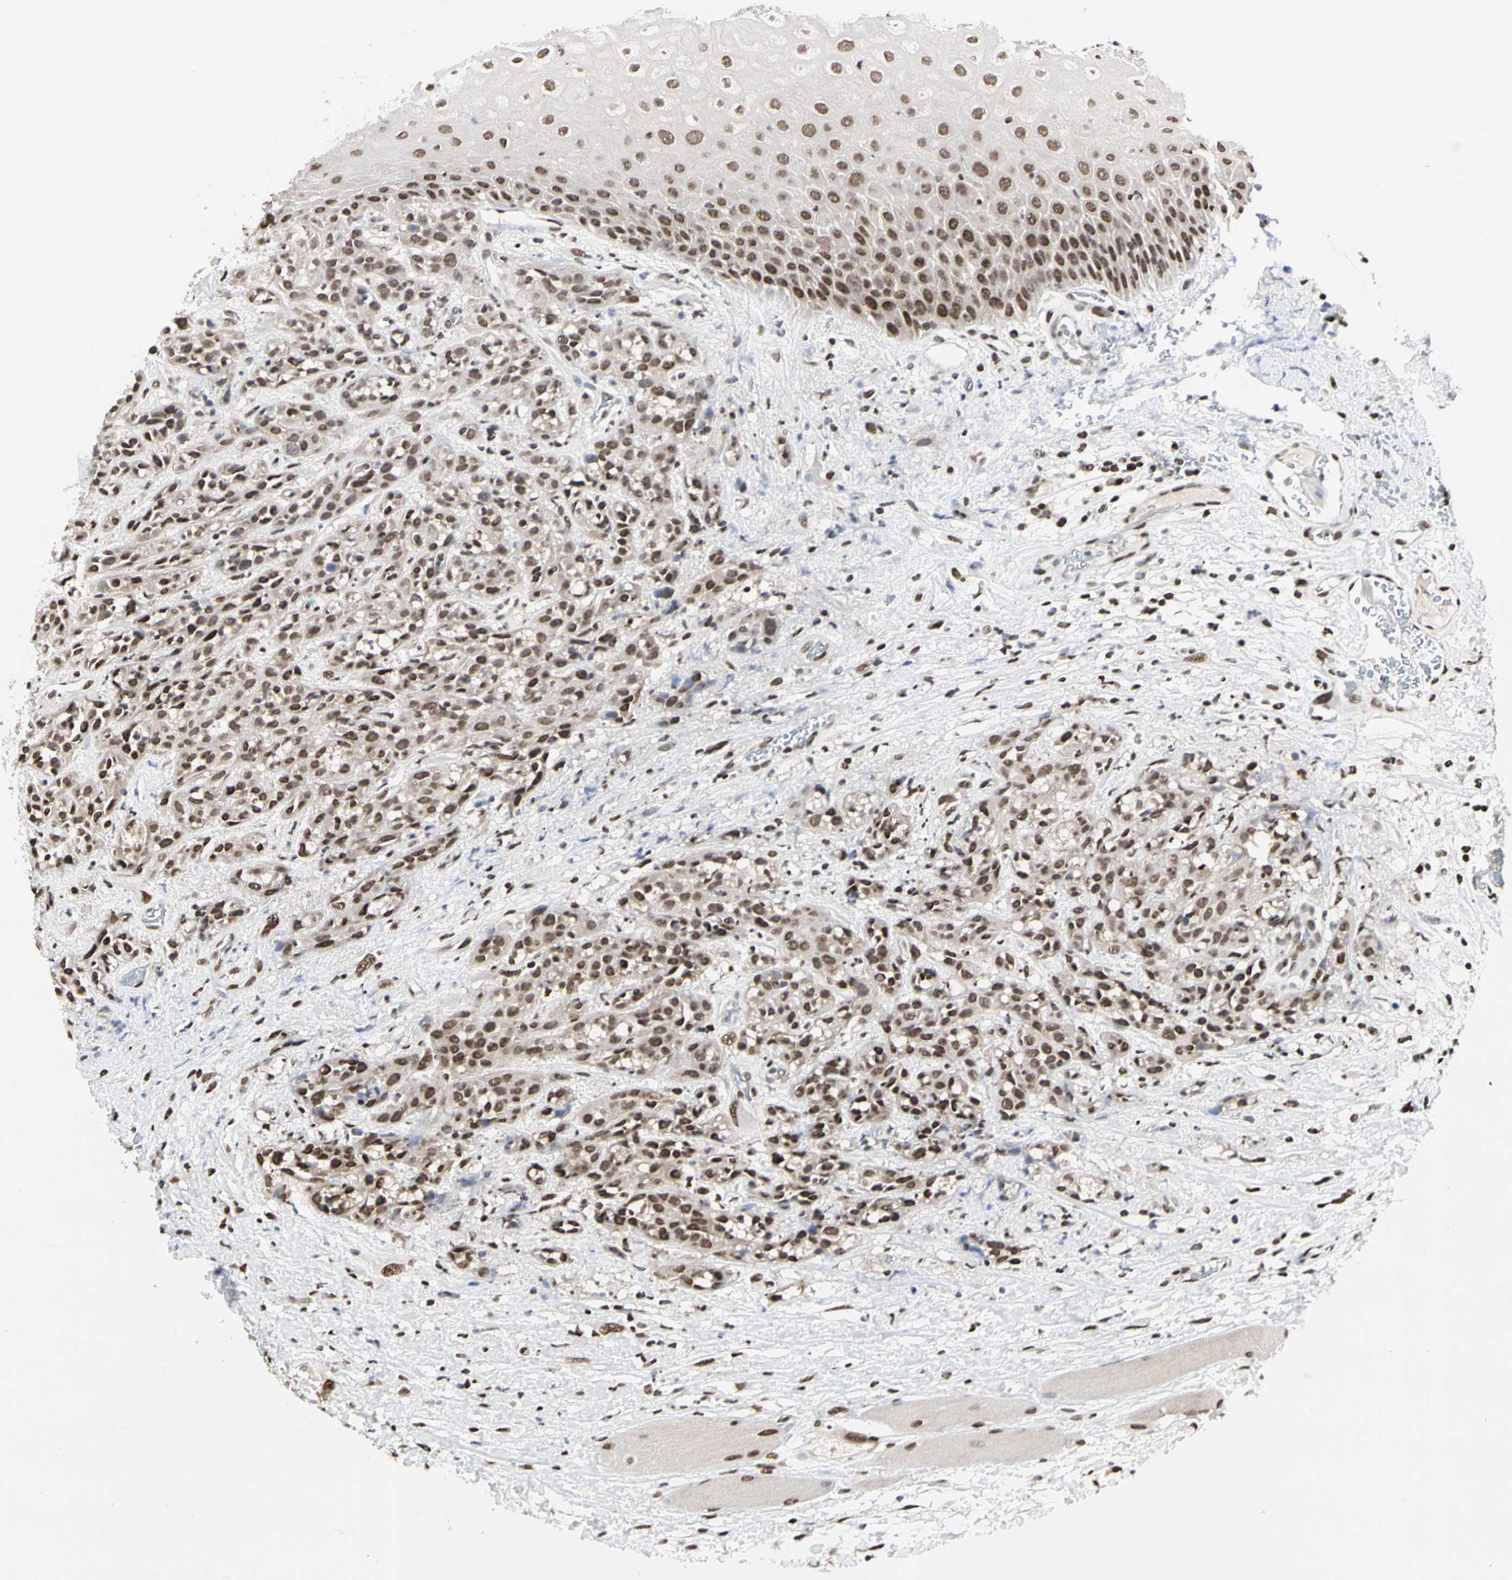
{"staining": {"intensity": "moderate", "quantity": ">75%", "location": "nuclear"}, "tissue": "head and neck cancer", "cell_type": "Tumor cells", "image_type": "cancer", "snomed": [{"axis": "morphology", "description": "Normal tissue, NOS"}, {"axis": "morphology", "description": "Squamous cell carcinoma, NOS"}, {"axis": "topography", "description": "Cartilage tissue"}, {"axis": "topography", "description": "Head-Neck"}], "caption": "Immunohistochemical staining of head and neck squamous cell carcinoma exhibits medium levels of moderate nuclear staining in approximately >75% of tumor cells. (brown staining indicates protein expression, while blue staining denotes nuclei).", "gene": "PRMT3", "patient": {"sex": "male", "age": 62}}